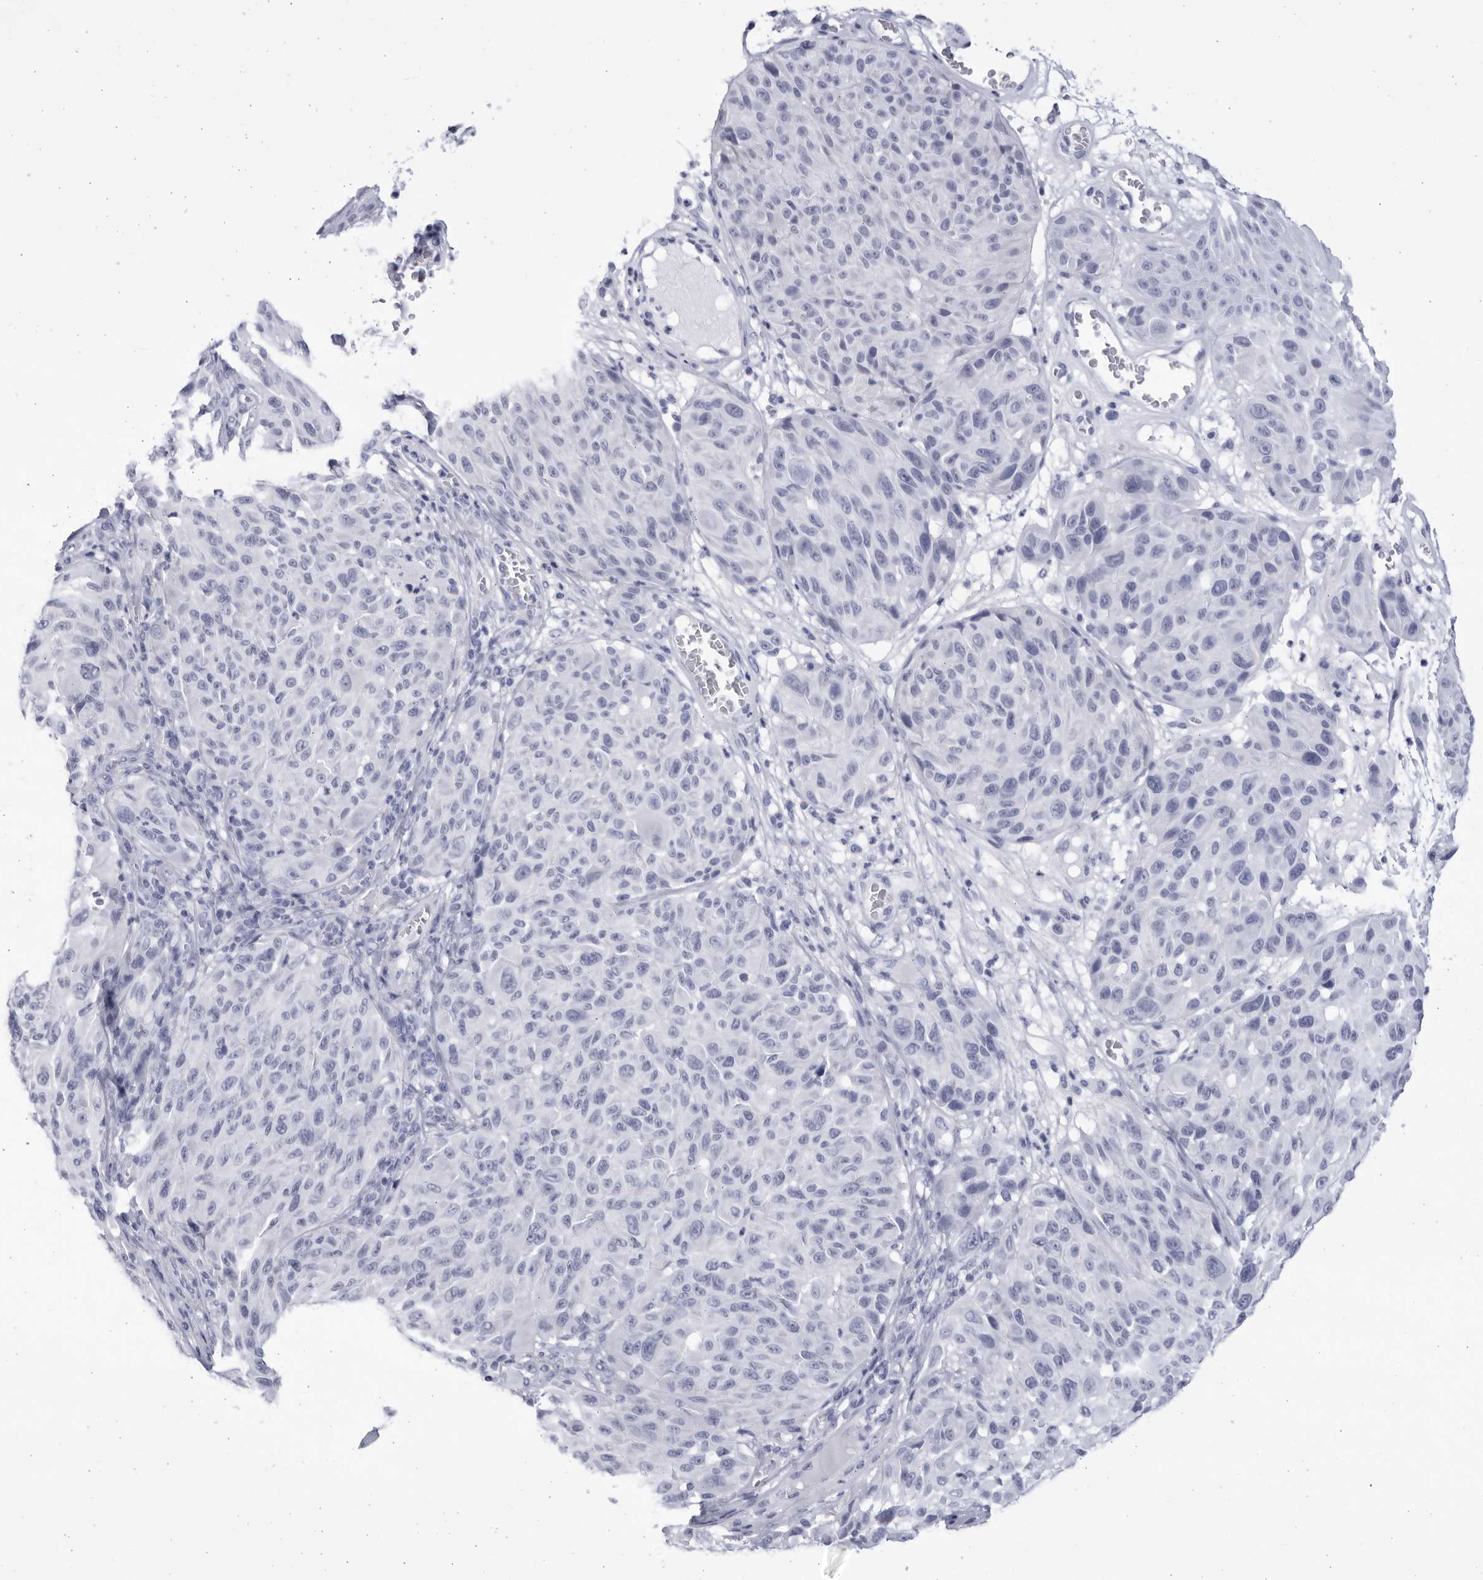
{"staining": {"intensity": "negative", "quantity": "none", "location": "none"}, "tissue": "melanoma", "cell_type": "Tumor cells", "image_type": "cancer", "snomed": [{"axis": "morphology", "description": "Malignant melanoma, NOS"}, {"axis": "topography", "description": "Skin"}], "caption": "Malignant melanoma stained for a protein using IHC exhibits no staining tumor cells.", "gene": "CCDC181", "patient": {"sex": "male", "age": 83}}